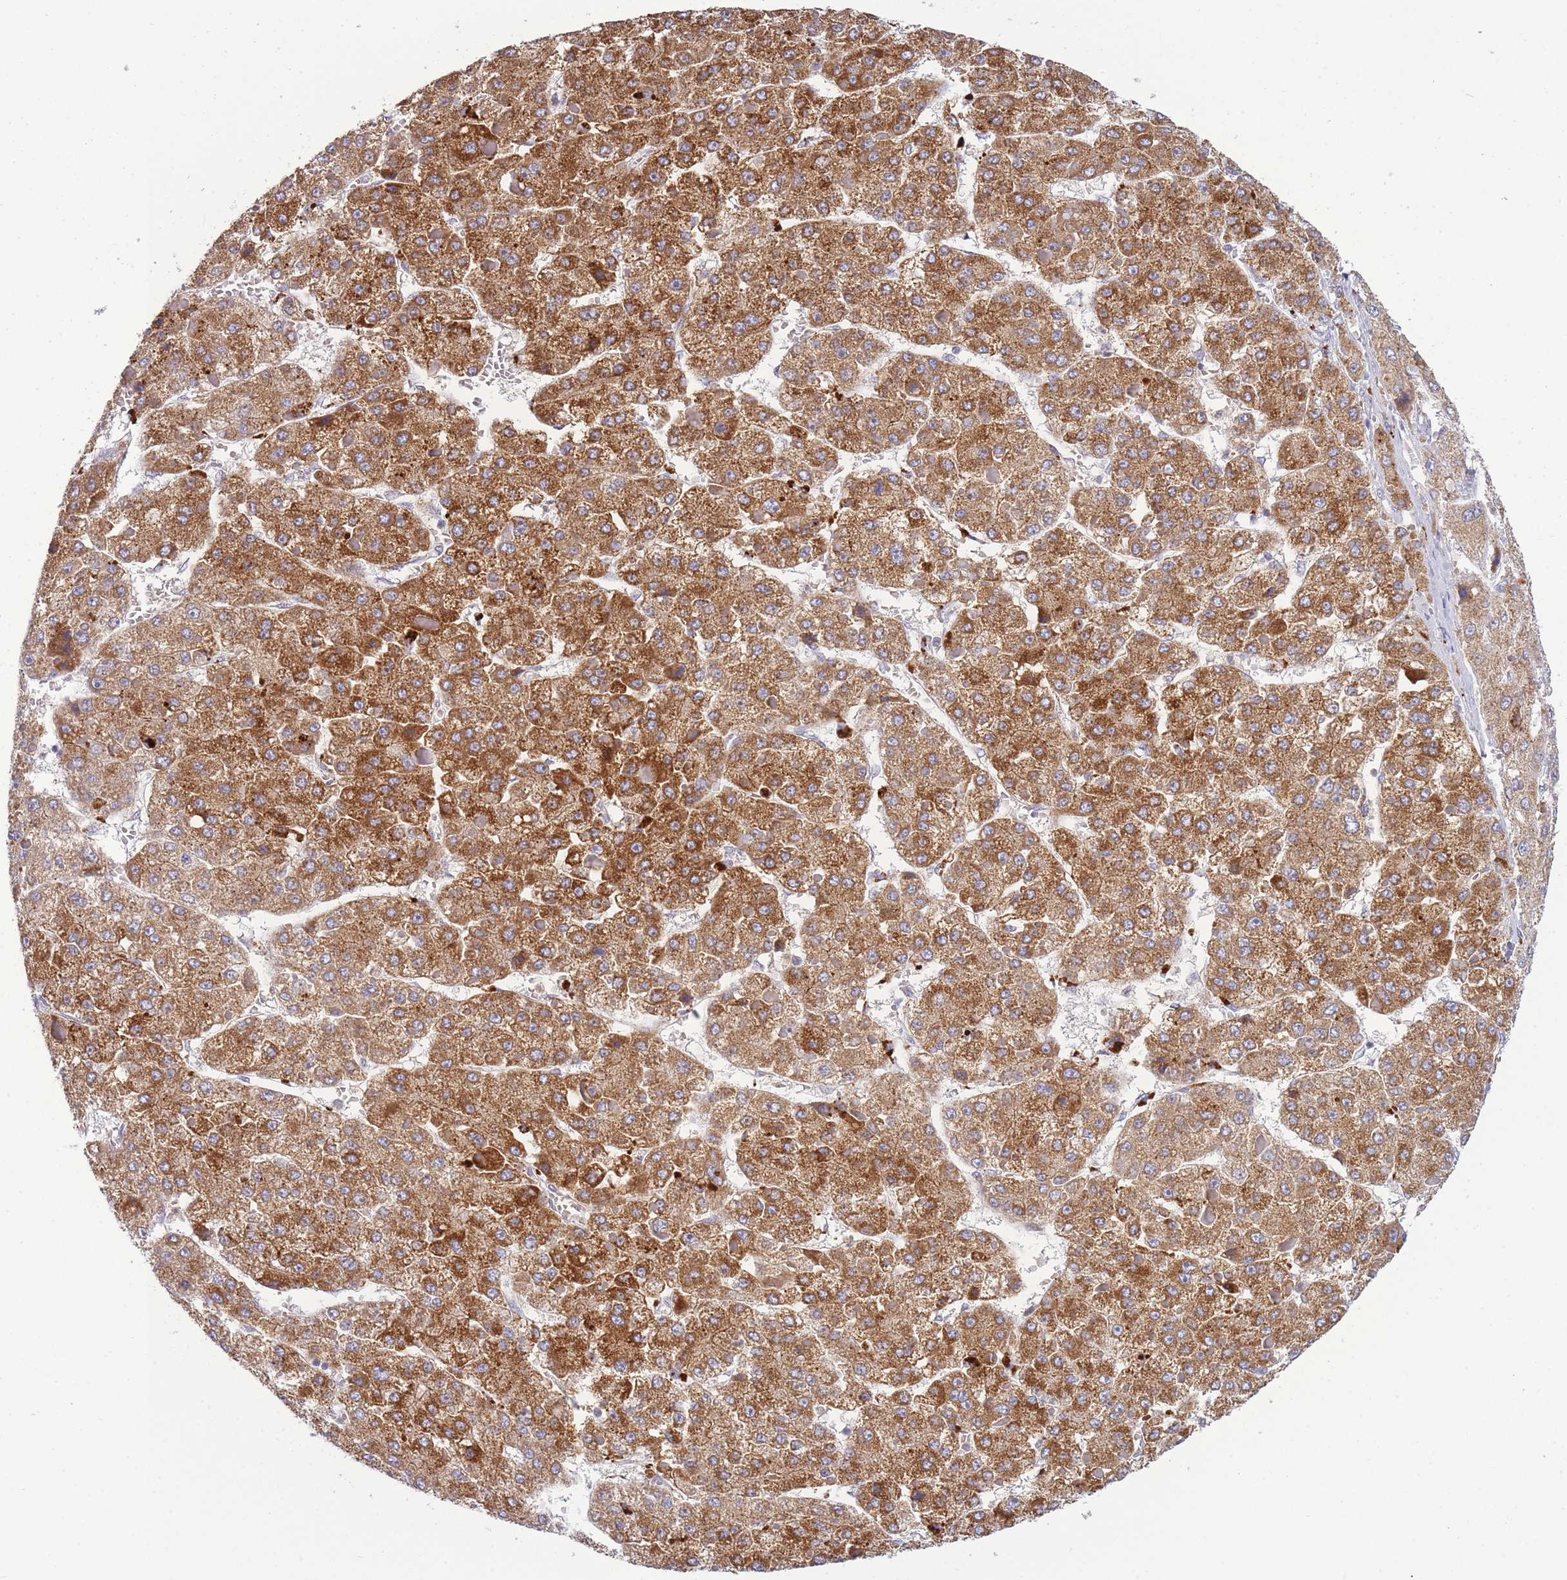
{"staining": {"intensity": "moderate", "quantity": ">75%", "location": "cytoplasmic/membranous"}, "tissue": "liver cancer", "cell_type": "Tumor cells", "image_type": "cancer", "snomed": [{"axis": "morphology", "description": "Carcinoma, Hepatocellular, NOS"}, {"axis": "topography", "description": "Liver"}], "caption": "Protein analysis of hepatocellular carcinoma (liver) tissue demonstrates moderate cytoplasmic/membranous positivity in approximately >75% of tumor cells. The staining was performed using DAB (3,3'-diaminobenzidine) to visualize the protein expression in brown, while the nuclei were stained in blue with hematoxylin (Magnification: 20x).", "gene": "TRIM61", "patient": {"sex": "female", "age": 73}}